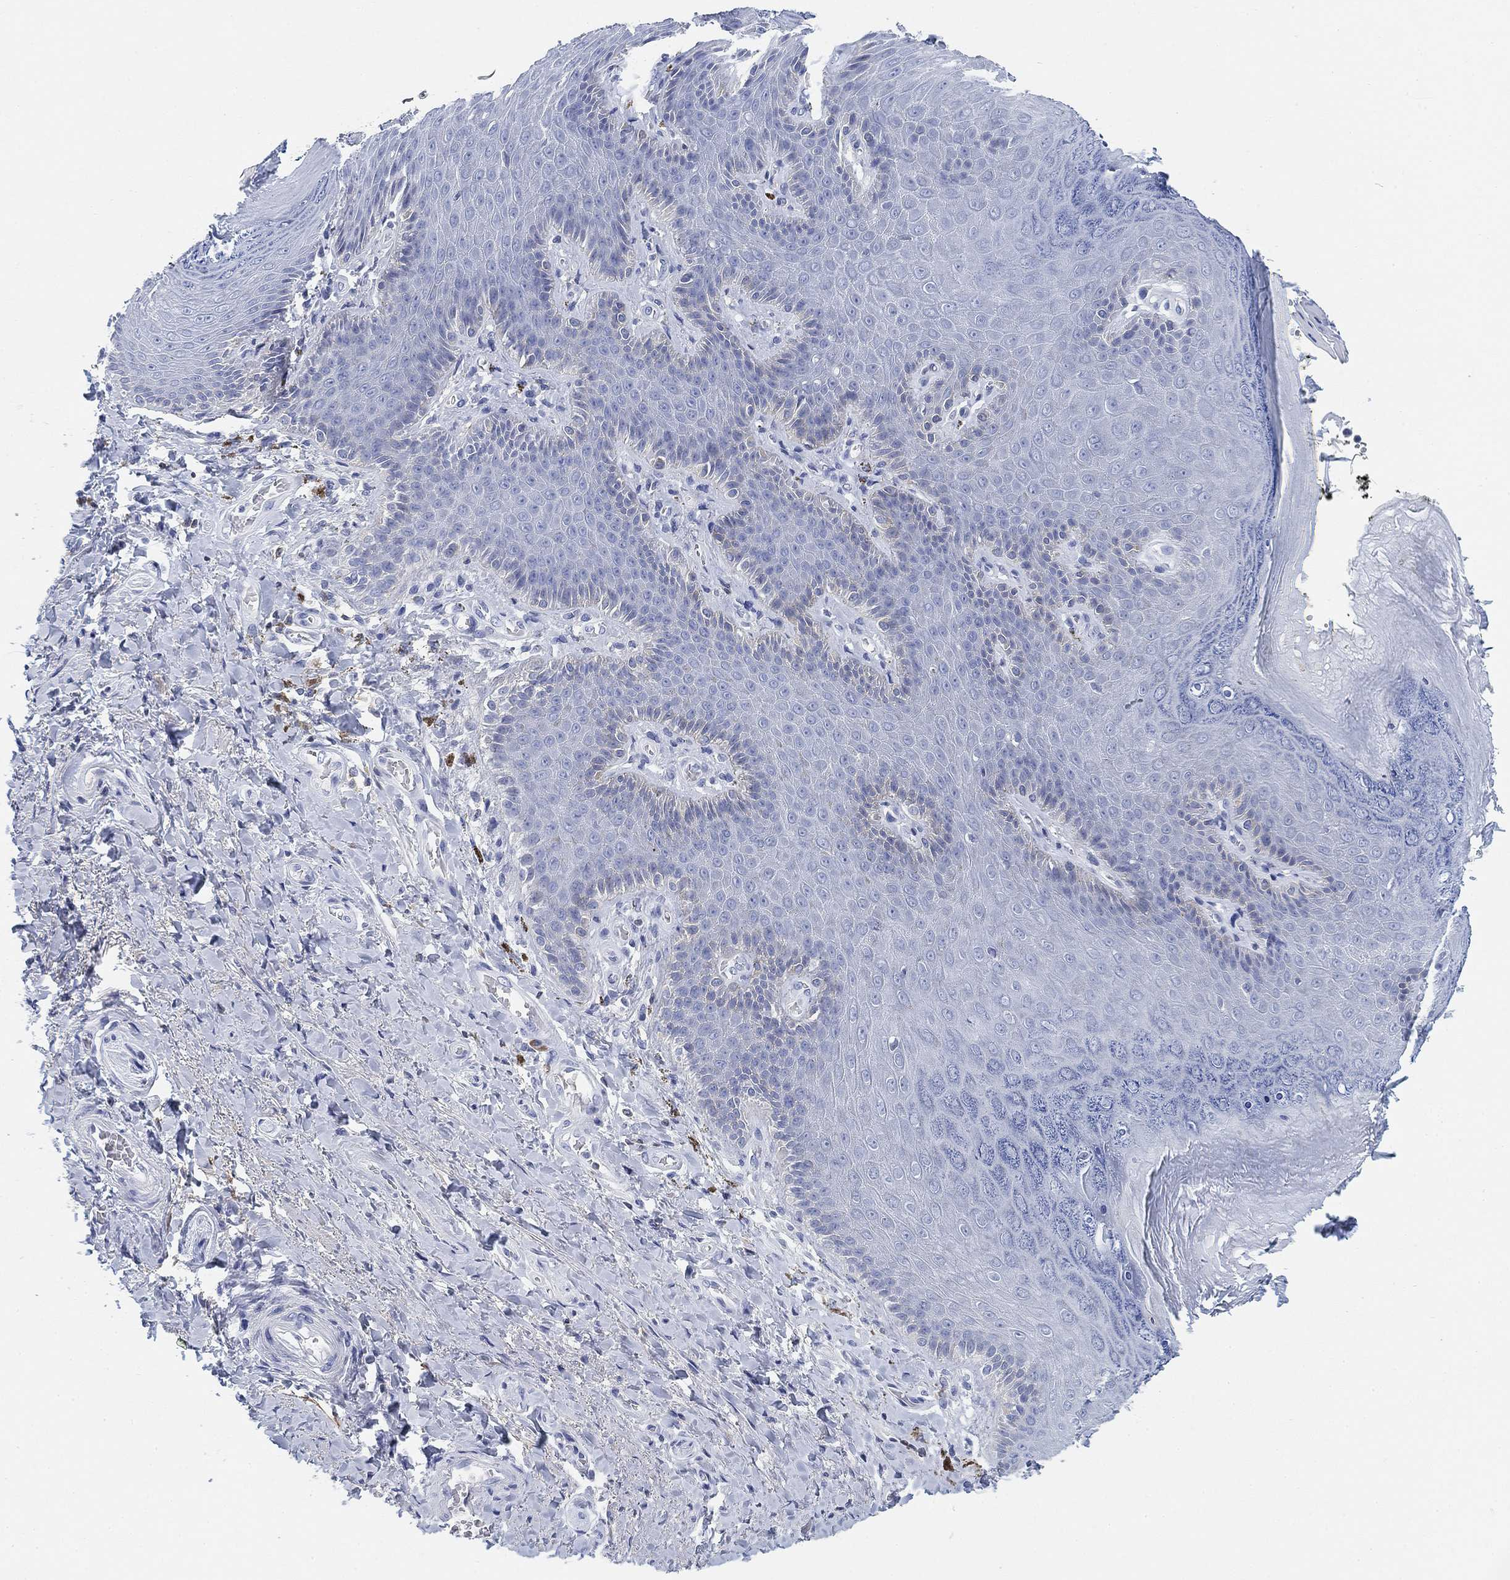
{"staining": {"intensity": "negative", "quantity": "none", "location": "none"}, "tissue": "adipose tissue", "cell_type": "Adipocytes", "image_type": "normal", "snomed": [{"axis": "morphology", "description": "Normal tissue, NOS"}, {"axis": "topography", "description": "Anal"}, {"axis": "topography", "description": "Peripheral nerve tissue"}], "caption": "Benign adipose tissue was stained to show a protein in brown. There is no significant expression in adipocytes. Brightfield microscopy of immunohistochemistry (IHC) stained with DAB (3,3'-diaminobenzidine) (brown) and hematoxylin (blue), captured at high magnification.", "gene": "FYB1", "patient": {"sex": "male", "age": 53}}